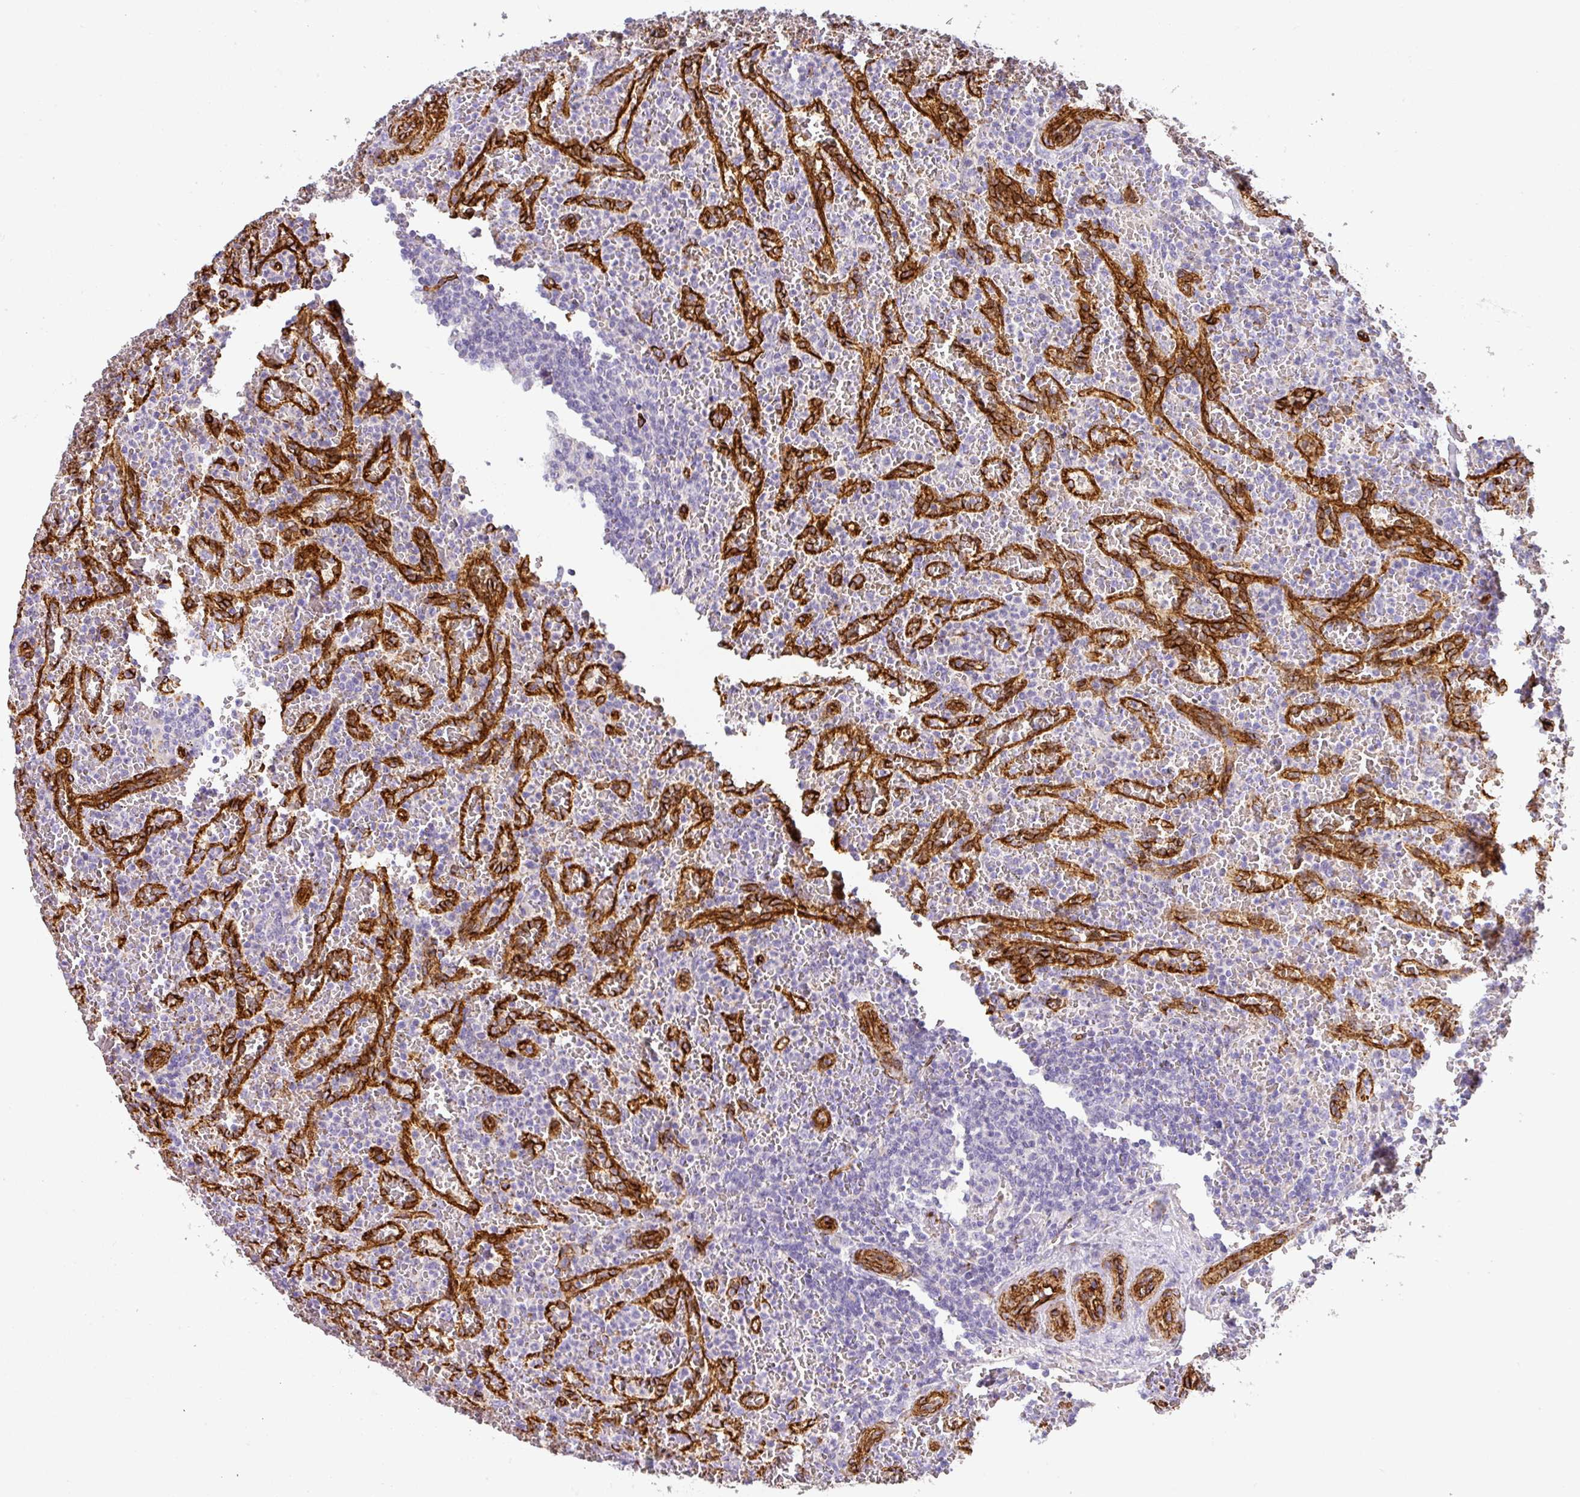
{"staining": {"intensity": "negative", "quantity": "none", "location": "none"}, "tissue": "lymphoma", "cell_type": "Tumor cells", "image_type": "cancer", "snomed": [{"axis": "morphology", "description": "Malignant lymphoma, non-Hodgkin's type, Low grade"}, {"axis": "topography", "description": "Spleen"}], "caption": "This is an immunohistochemistry photomicrograph of human low-grade malignant lymphoma, non-Hodgkin's type. There is no staining in tumor cells.", "gene": "SLC25A17", "patient": {"sex": "female", "age": 64}}